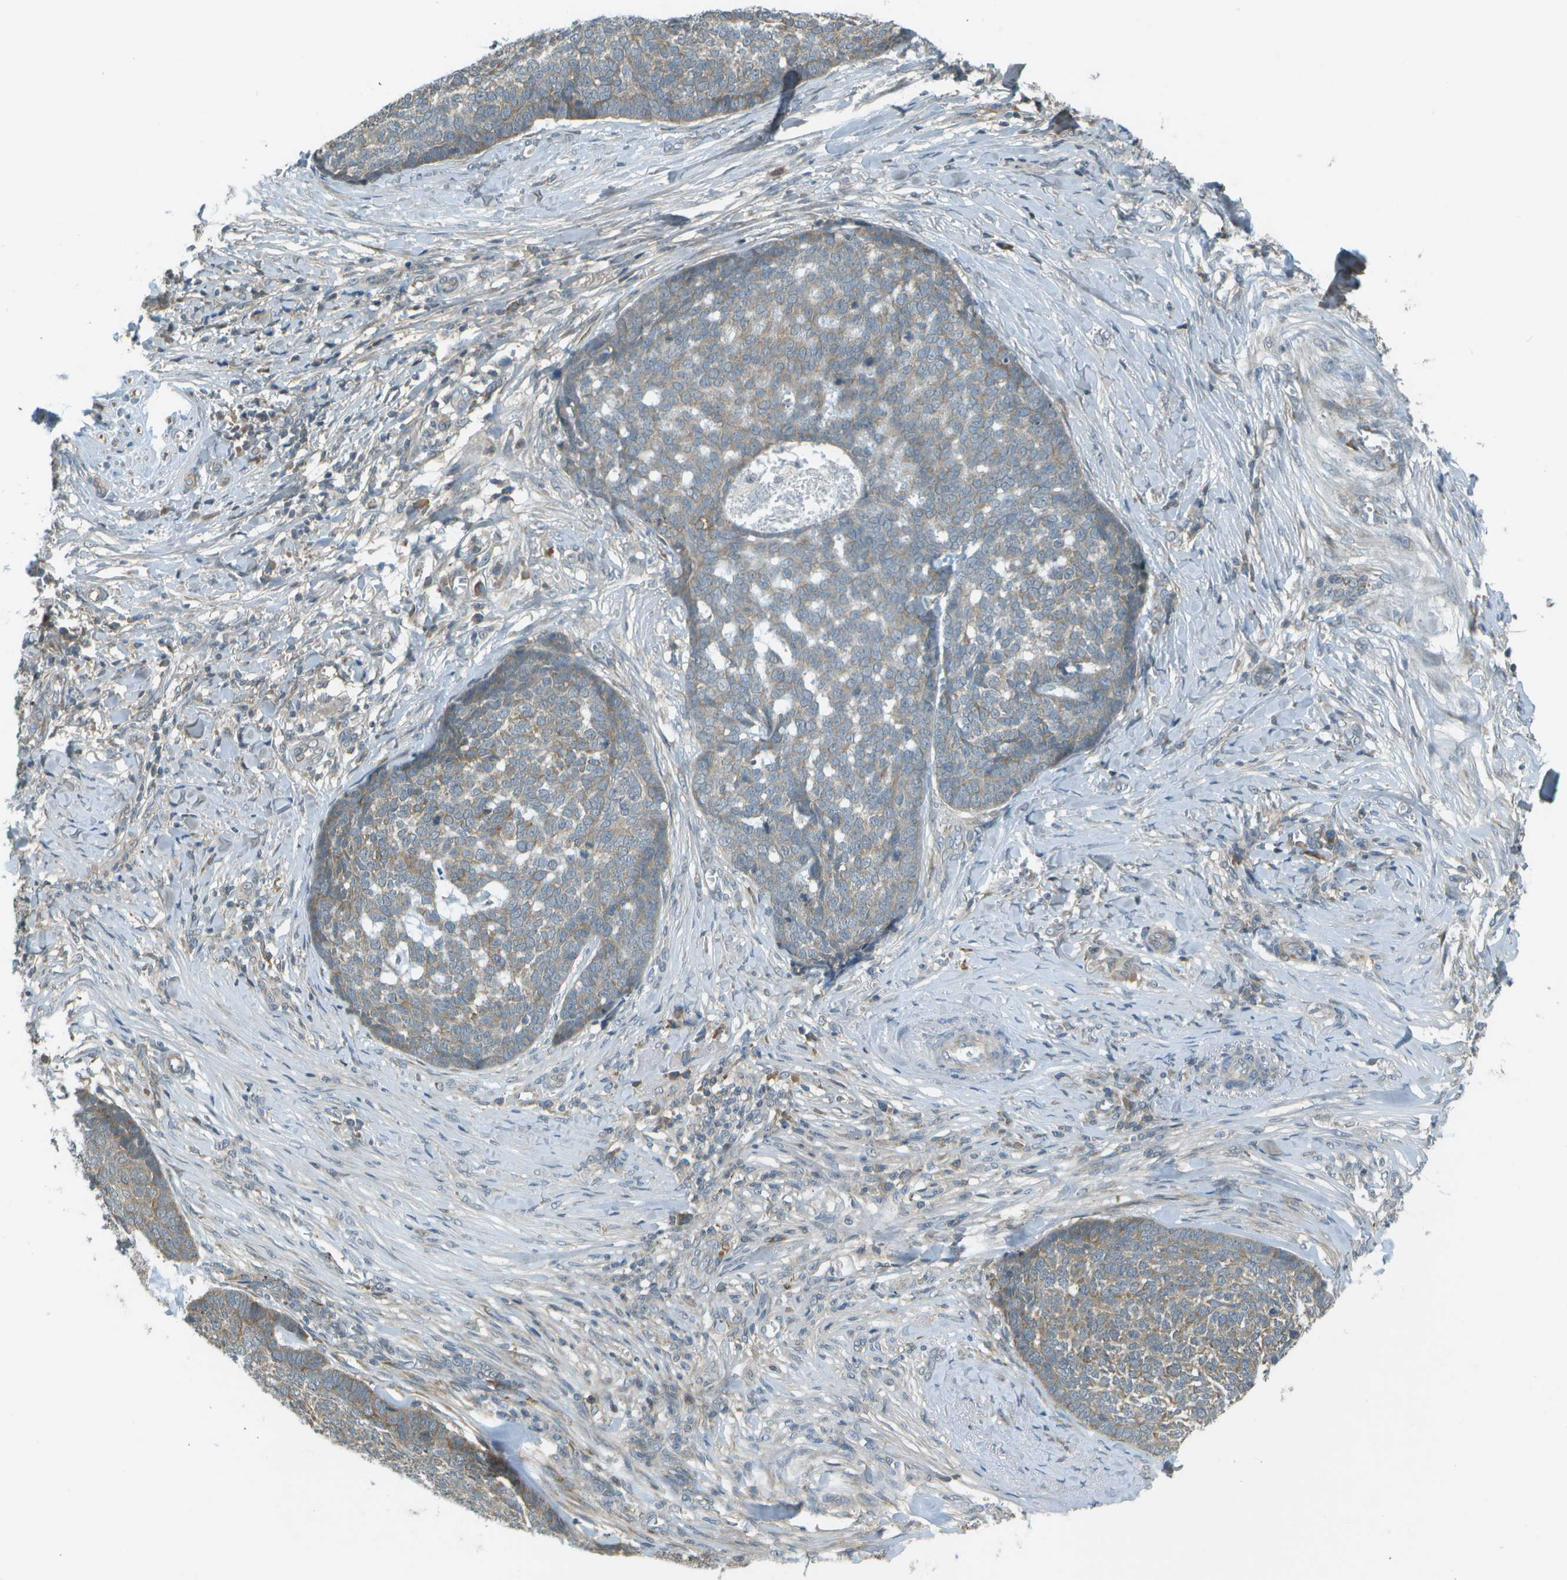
{"staining": {"intensity": "weak", "quantity": ">75%", "location": "cytoplasmic/membranous"}, "tissue": "skin cancer", "cell_type": "Tumor cells", "image_type": "cancer", "snomed": [{"axis": "morphology", "description": "Basal cell carcinoma"}, {"axis": "topography", "description": "Skin"}], "caption": "A brown stain labels weak cytoplasmic/membranous staining of a protein in human skin basal cell carcinoma tumor cells.", "gene": "WNK2", "patient": {"sex": "male", "age": 84}}